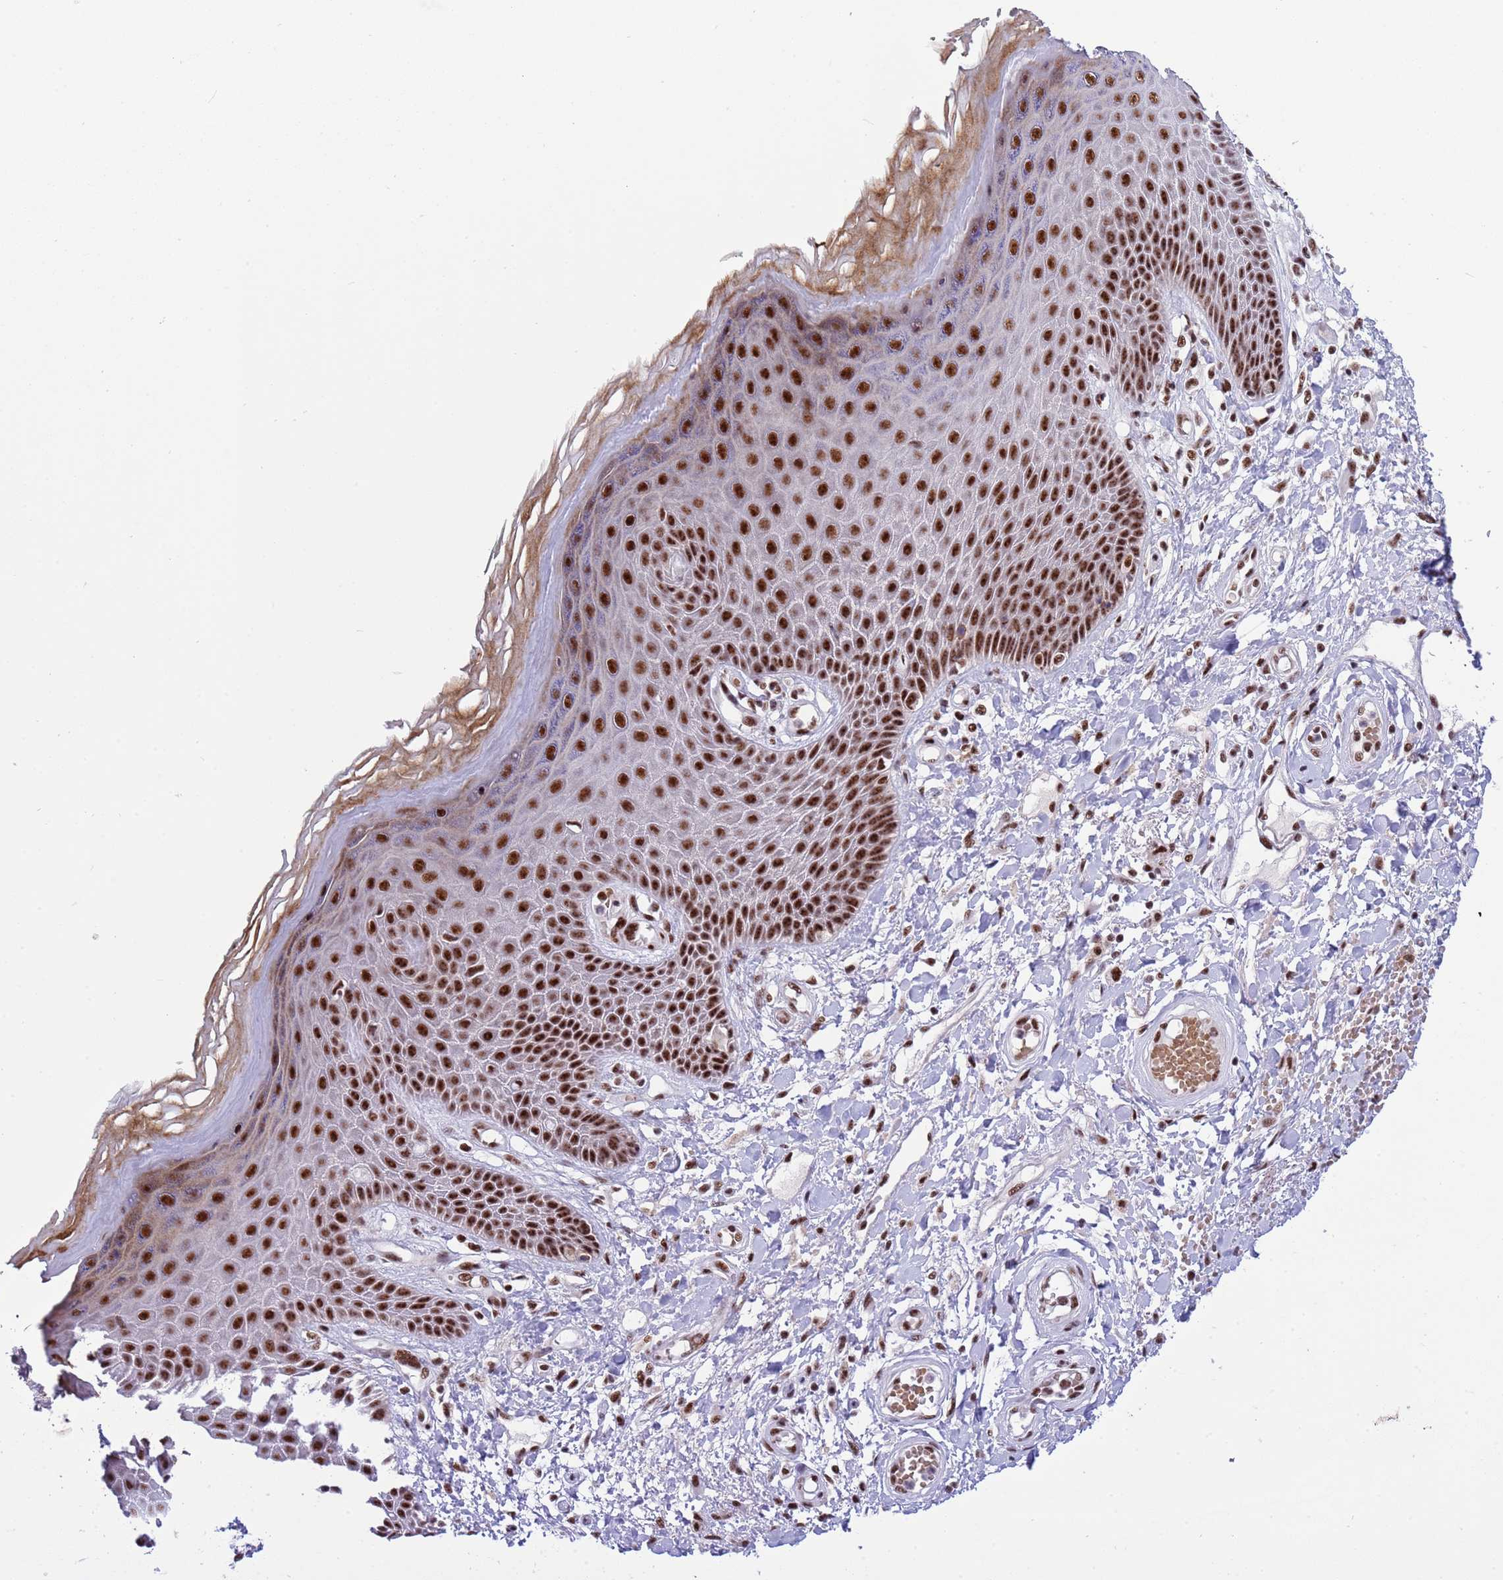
{"staining": {"intensity": "strong", "quantity": ">75%", "location": "nuclear"}, "tissue": "skin", "cell_type": "Epidermal cells", "image_type": "normal", "snomed": [{"axis": "morphology", "description": "Normal tissue, NOS"}, {"axis": "topography", "description": "Anal"}], "caption": "Epidermal cells show high levels of strong nuclear staining in approximately >75% of cells in normal skin.", "gene": "THOC2", "patient": {"sex": "male", "age": 78}}